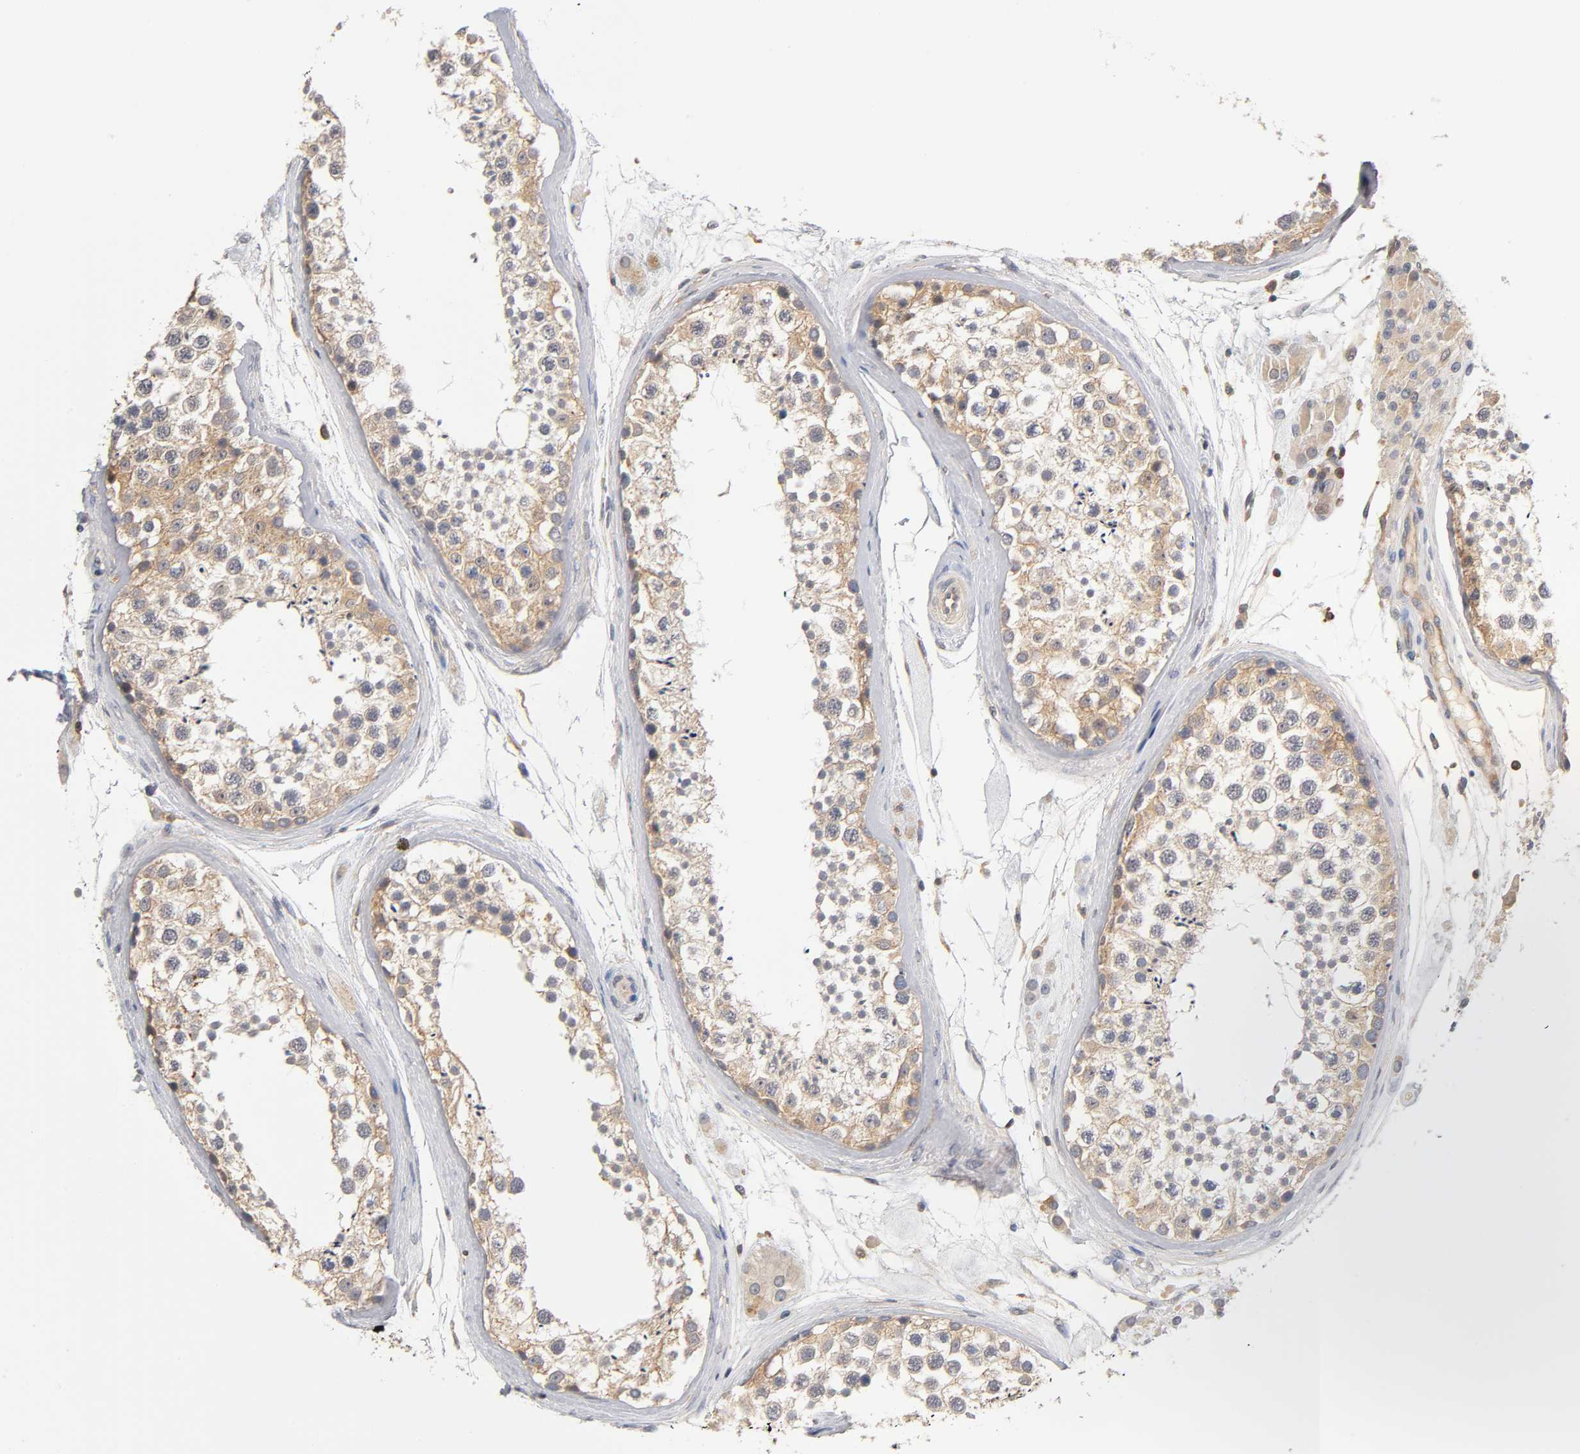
{"staining": {"intensity": "moderate", "quantity": ">75%", "location": "cytoplasmic/membranous"}, "tissue": "testis", "cell_type": "Cells in seminiferous ducts", "image_type": "normal", "snomed": [{"axis": "morphology", "description": "Normal tissue, NOS"}, {"axis": "topography", "description": "Testis"}], "caption": "A micrograph of testis stained for a protein exhibits moderate cytoplasmic/membranous brown staining in cells in seminiferous ducts. (Stains: DAB (3,3'-diaminobenzidine) in brown, nuclei in blue, Microscopy: brightfield microscopy at high magnification).", "gene": "ACTR2", "patient": {"sex": "male", "age": 46}}